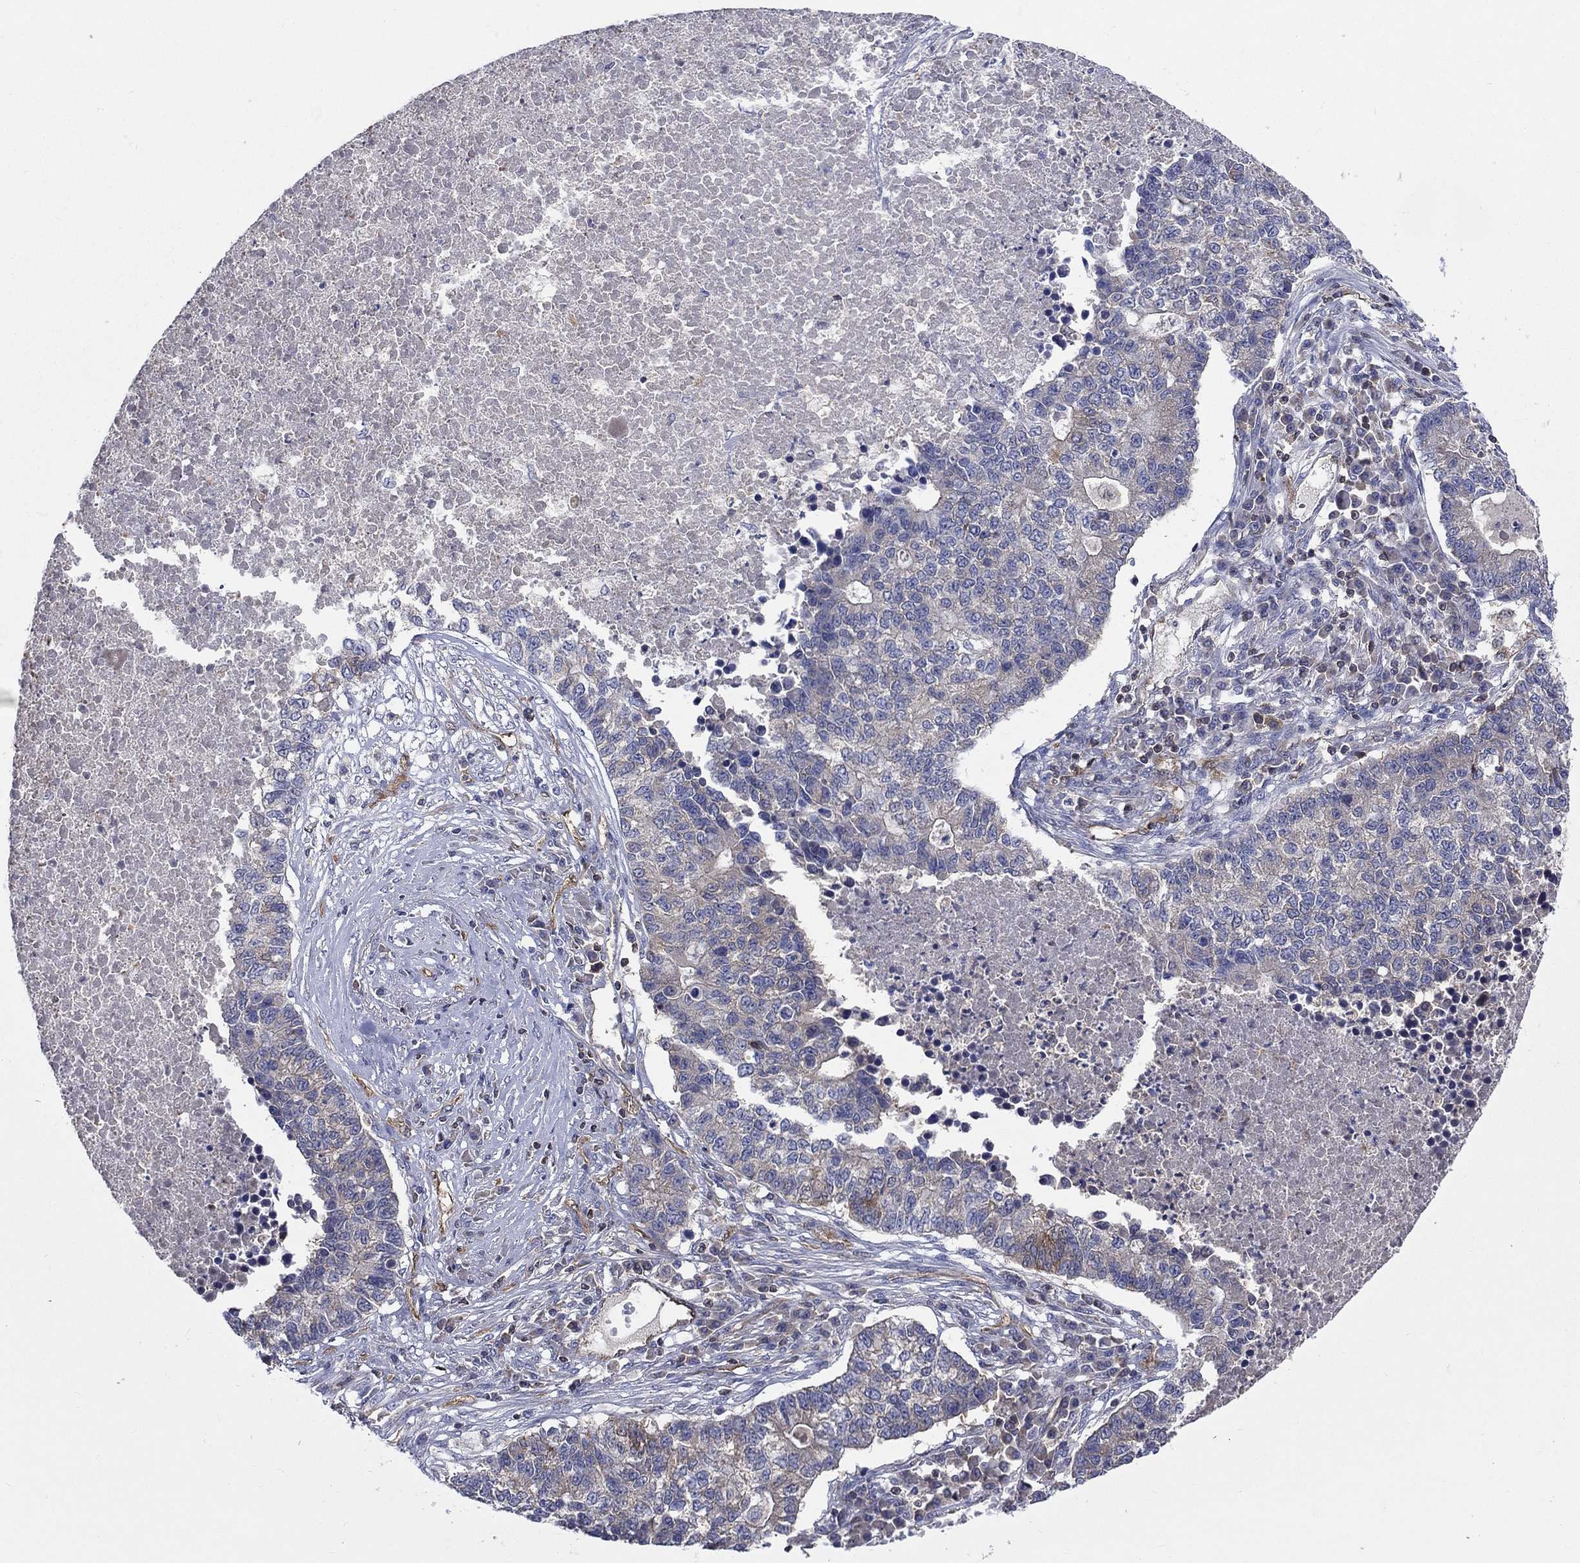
{"staining": {"intensity": "moderate", "quantity": "<25%", "location": "cytoplasmic/membranous"}, "tissue": "lung cancer", "cell_type": "Tumor cells", "image_type": "cancer", "snomed": [{"axis": "morphology", "description": "Adenocarcinoma, NOS"}, {"axis": "topography", "description": "Lung"}], "caption": "Protein expression analysis of lung cancer shows moderate cytoplasmic/membranous staining in about <25% of tumor cells. Using DAB (brown) and hematoxylin (blue) stains, captured at high magnification using brightfield microscopy.", "gene": "AGFG2", "patient": {"sex": "male", "age": 57}}